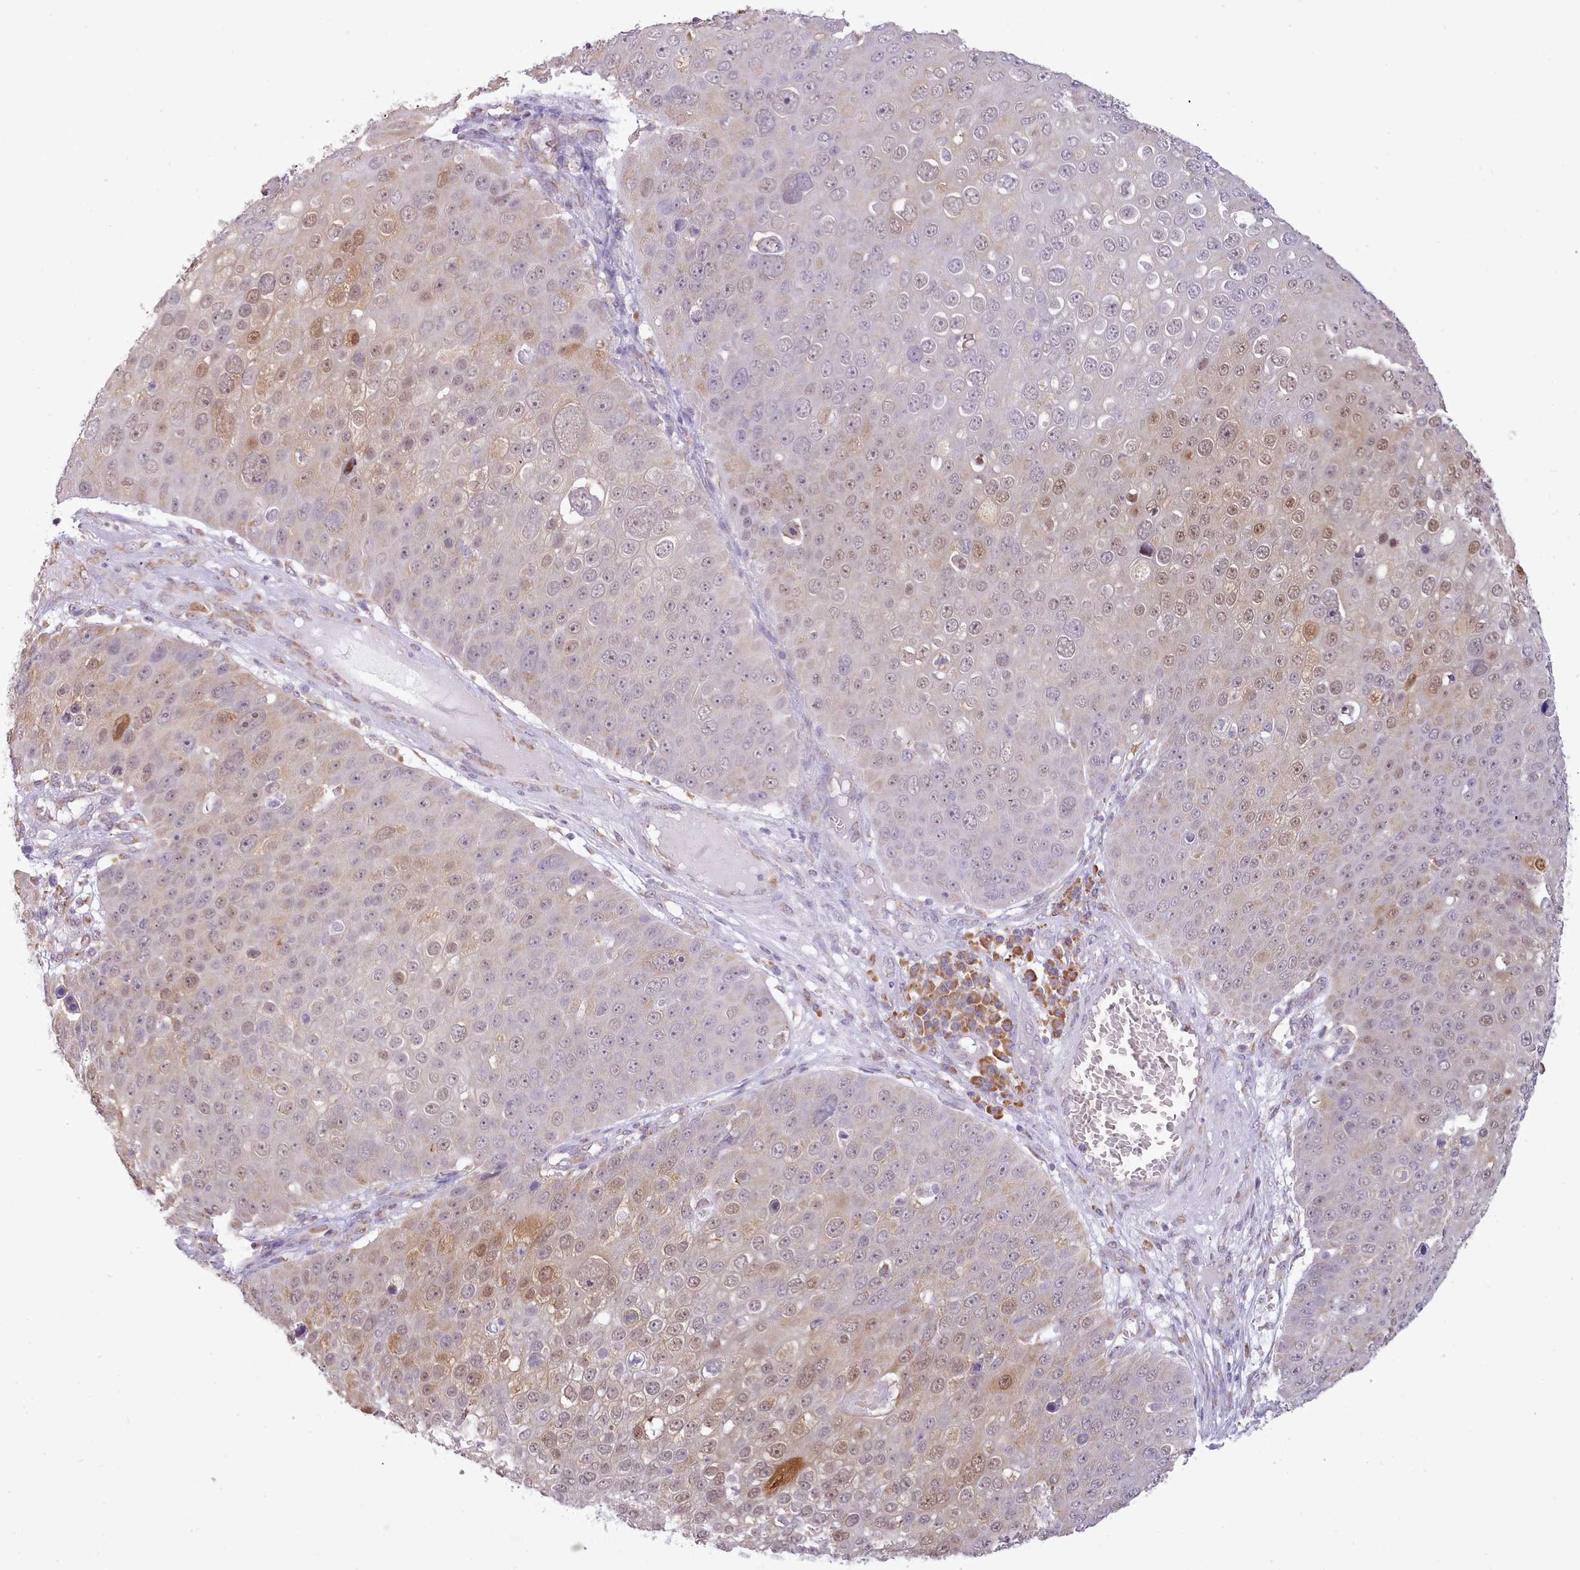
{"staining": {"intensity": "moderate", "quantity": "25%-75%", "location": "nuclear"}, "tissue": "skin cancer", "cell_type": "Tumor cells", "image_type": "cancer", "snomed": [{"axis": "morphology", "description": "Squamous cell carcinoma, NOS"}, {"axis": "topography", "description": "Skin"}], "caption": "The photomicrograph demonstrates a brown stain indicating the presence of a protein in the nuclear of tumor cells in skin cancer. (Brightfield microscopy of DAB IHC at high magnification).", "gene": "SEC61B", "patient": {"sex": "male", "age": 71}}